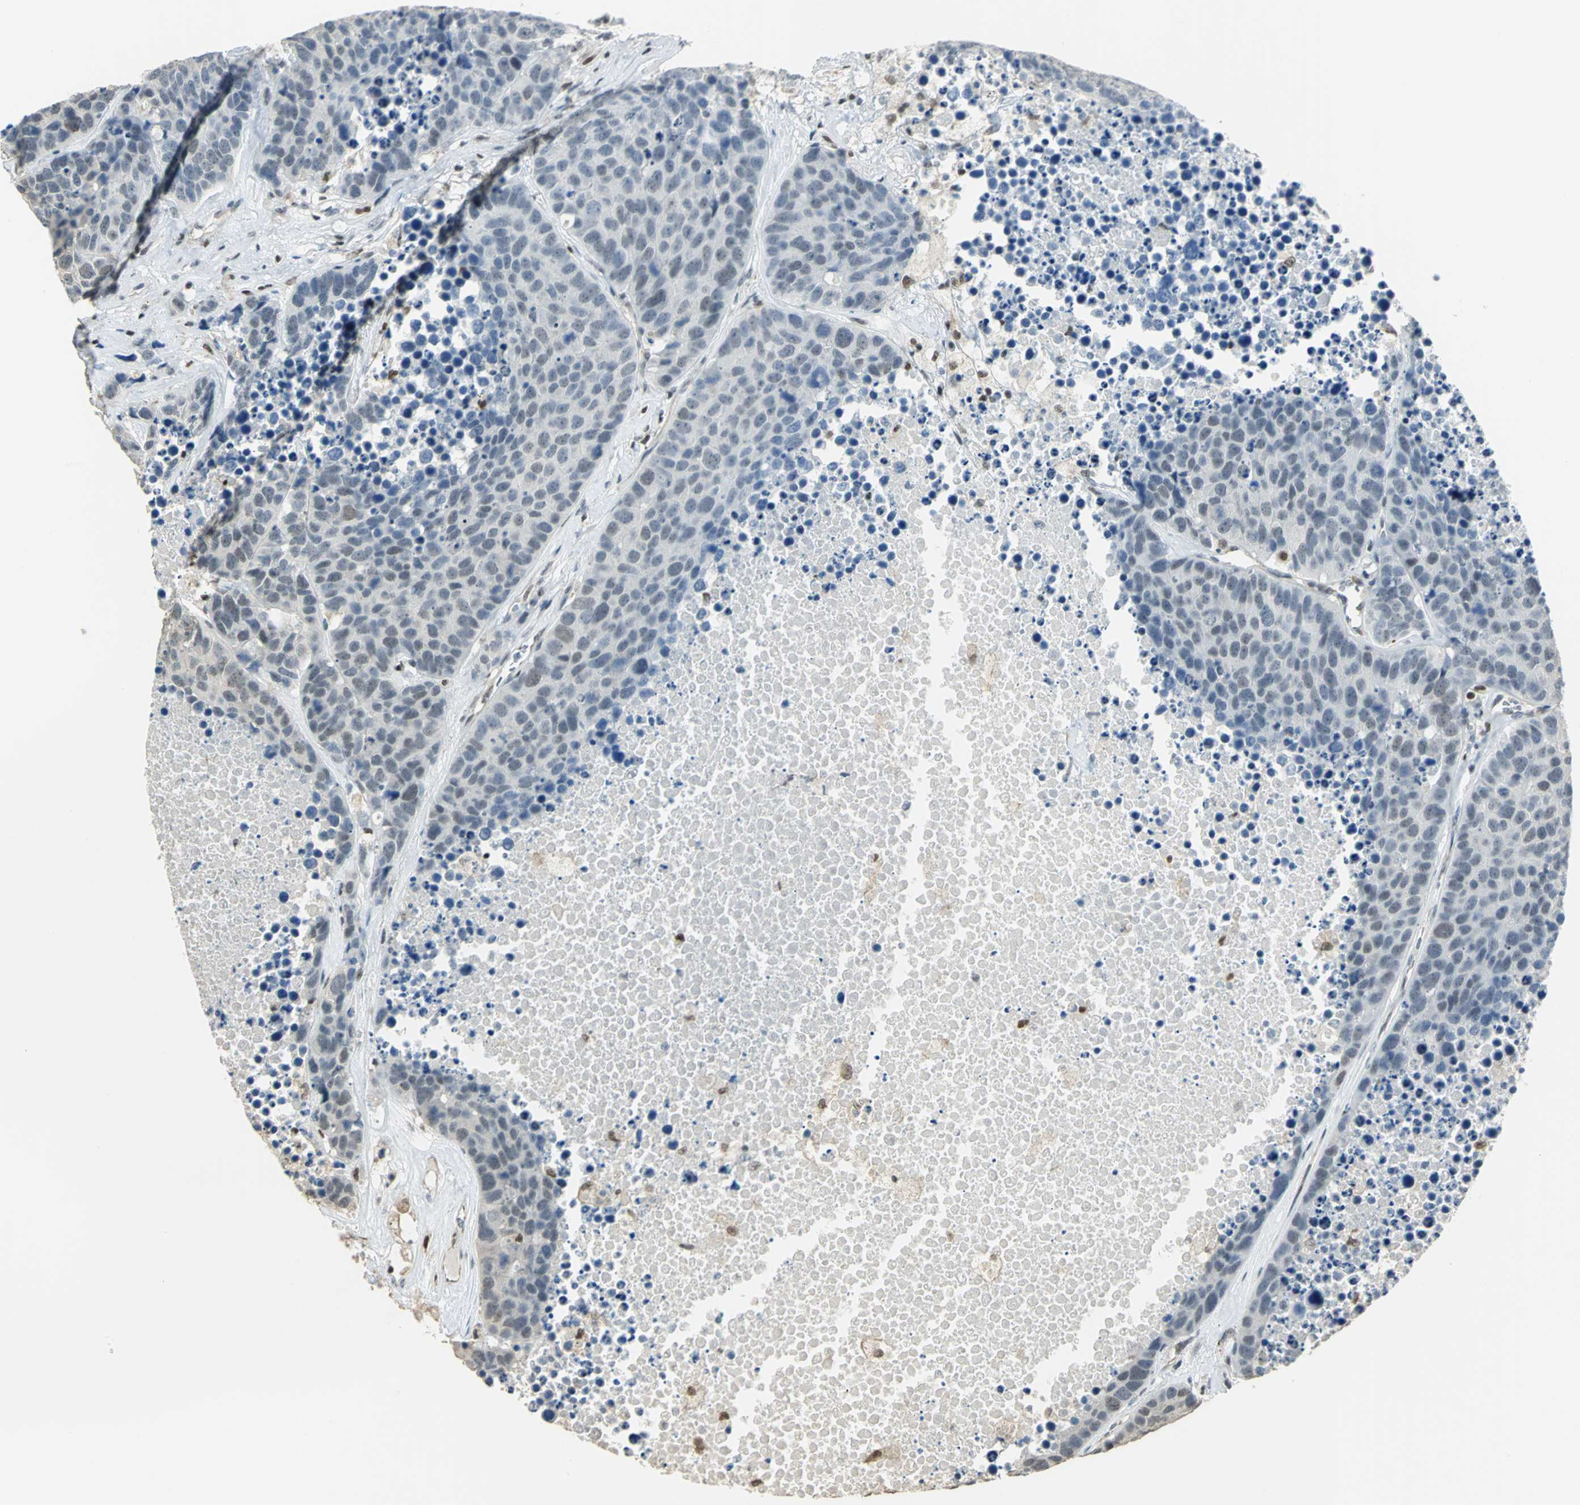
{"staining": {"intensity": "negative", "quantity": "none", "location": "none"}, "tissue": "carcinoid", "cell_type": "Tumor cells", "image_type": "cancer", "snomed": [{"axis": "morphology", "description": "Carcinoid, malignant, NOS"}, {"axis": "topography", "description": "Lung"}], "caption": "Micrograph shows no significant protein positivity in tumor cells of malignant carcinoid. (Immunohistochemistry (ihc), brightfield microscopy, high magnification).", "gene": "ELF1", "patient": {"sex": "male", "age": 60}}